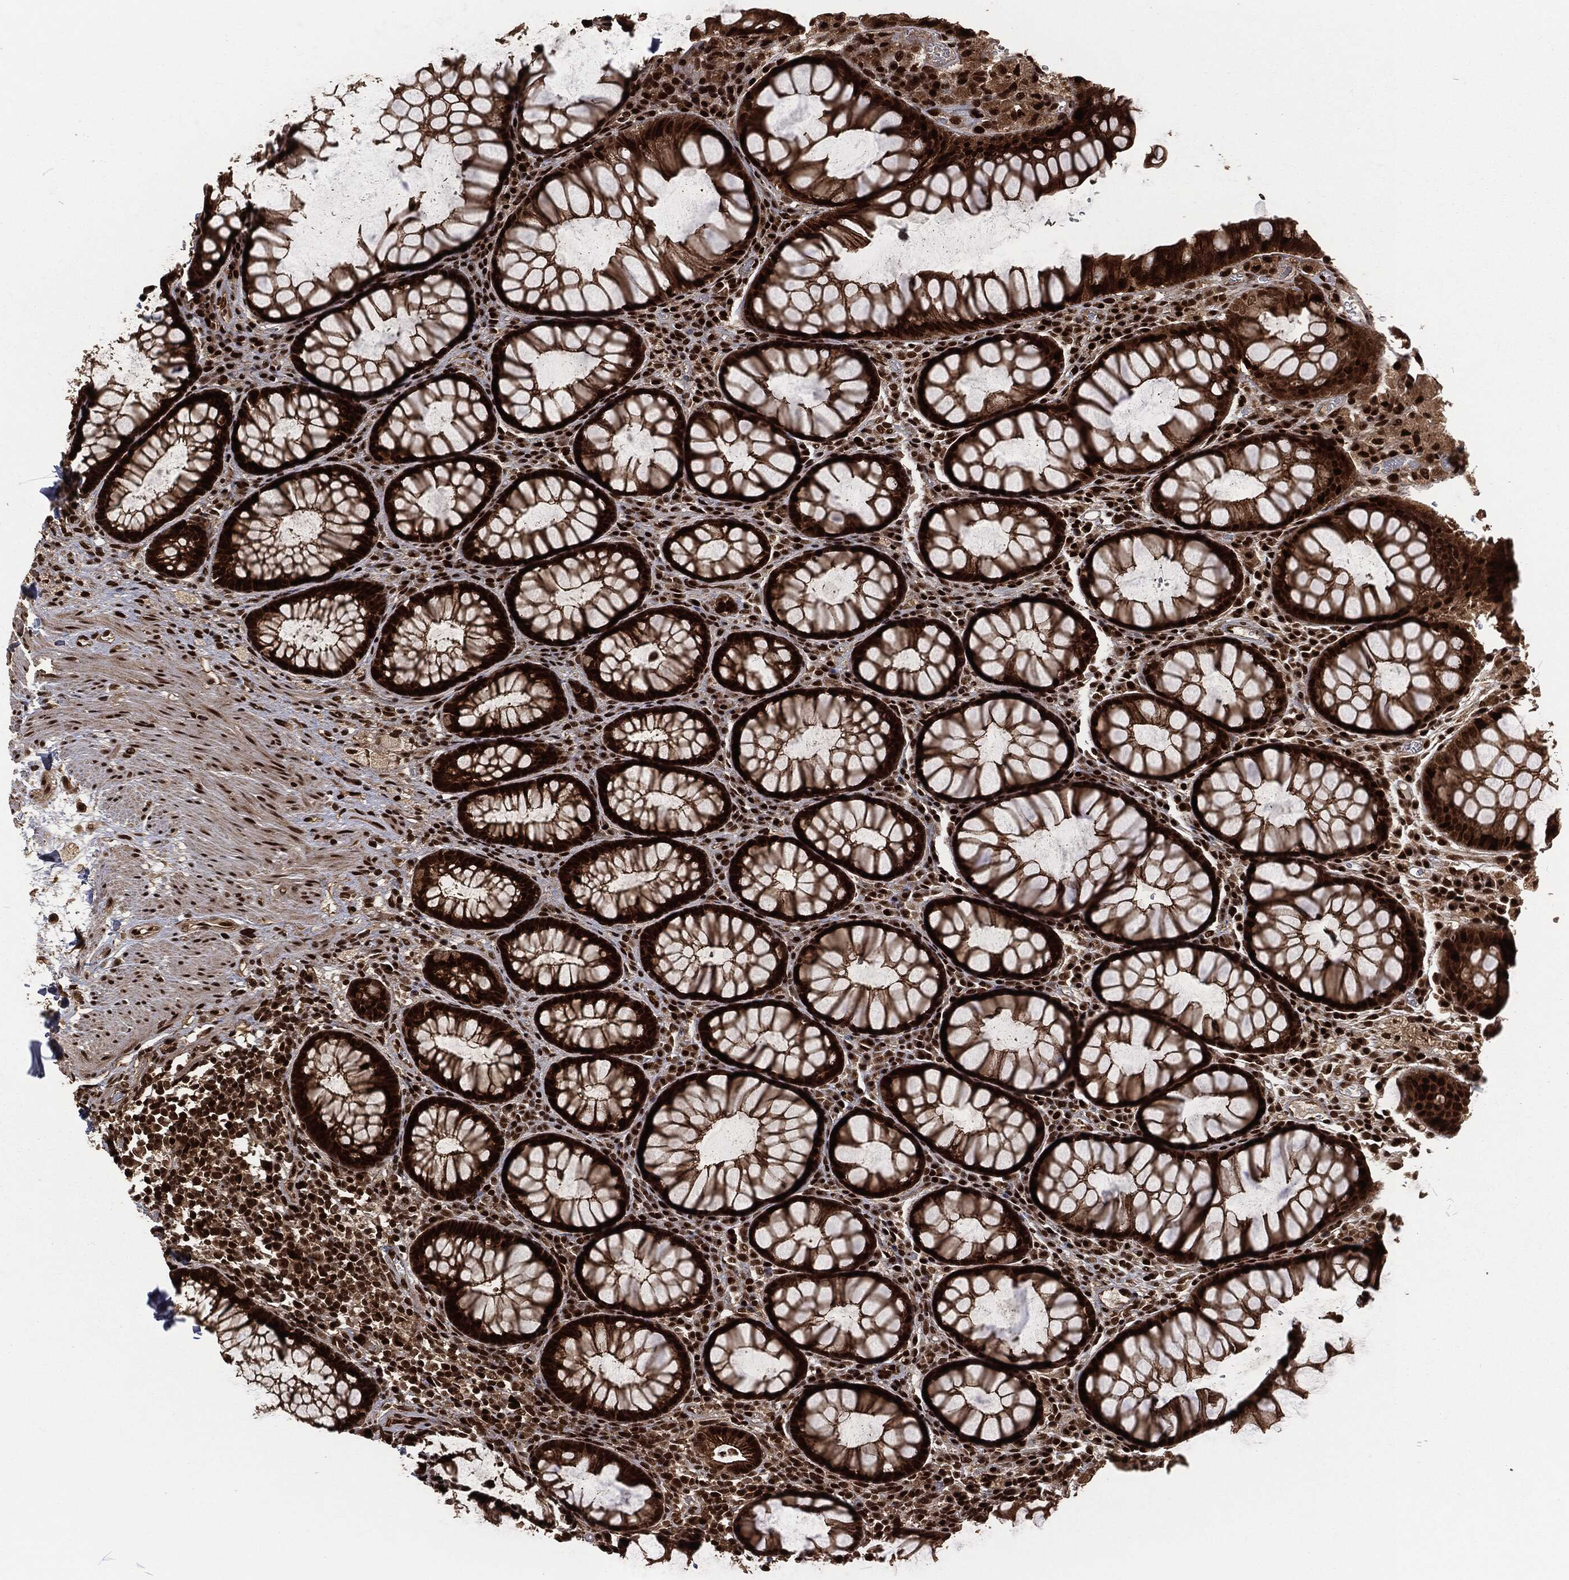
{"staining": {"intensity": "strong", "quantity": ">75%", "location": "cytoplasmic/membranous,nuclear"}, "tissue": "rectum", "cell_type": "Glandular cells", "image_type": "normal", "snomed": [{"axis": "morphology", "description": "Normal tissue, NOS"}, {"axis": "topography", "description": "Rectum"}], "caption": "Immunohistochemistry micrograph of unremarkable rectum stained for a protein (brown), which demonstrates high levels of strong cytoplasmic/membranous,nuclear staining in approximately >75% of glandular cells.", "gene": "NGRN", "patient": {"sex": "female", "age": 68}}